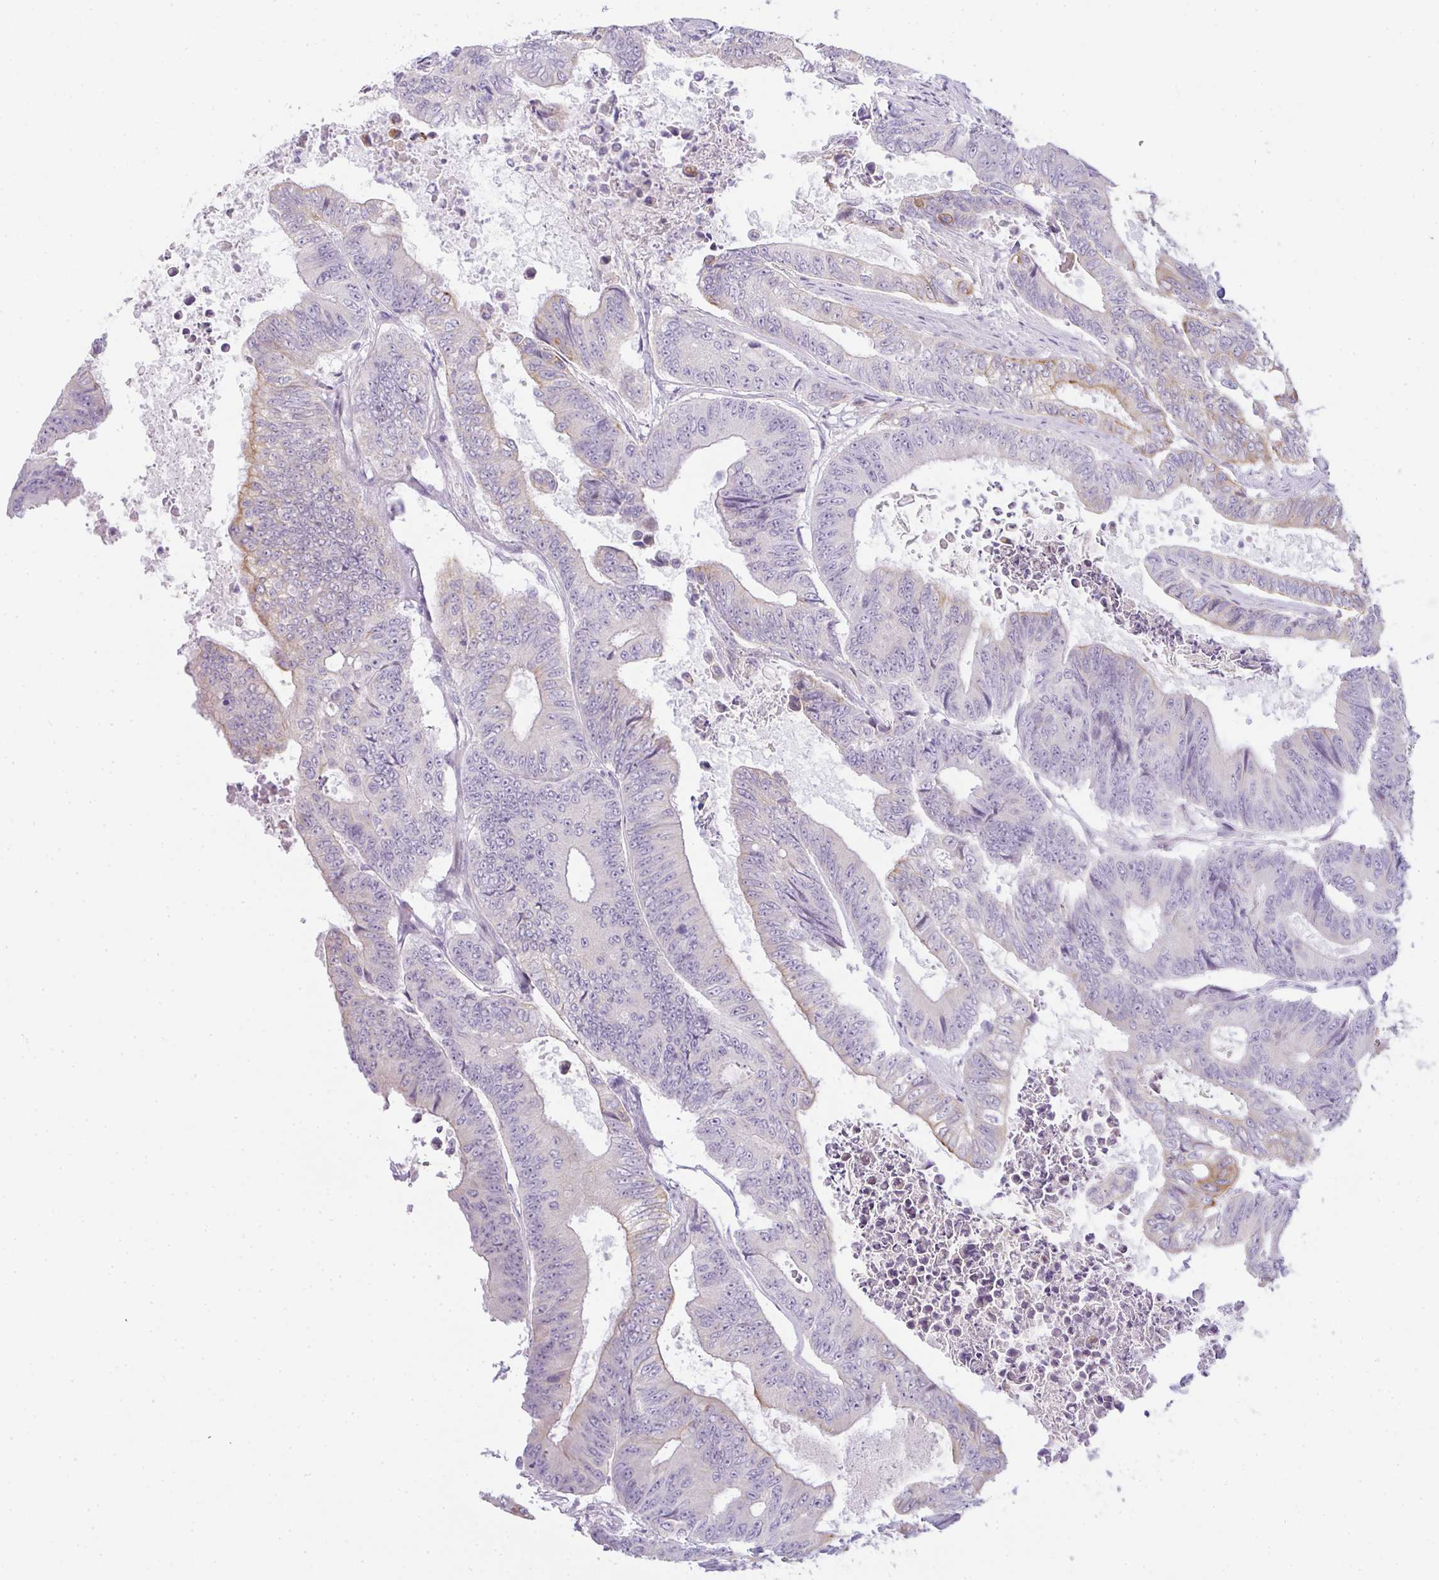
{"staining": {"intensity": "moderate", "quantity": "<25%", "location": "cytoplasmic/membranous"}, "tissue": "colorectal cancer", "cell_type": "Tumor cells", "image_type": "cancer", "snomed": [{"axis": "morphology", "description": "Adenocarcinoma, NOS"}, {"axis": "topography", "description": "Colon"}], "caption": "Immunohistochemical staining of human colorectal adenocarcinoma shows low levels of moderate cytoplasmic/membranous expression in approximately <25% of tumor cells.", "gene": "SIRPB2", "patient": {"sex": "female", "age": 48}}